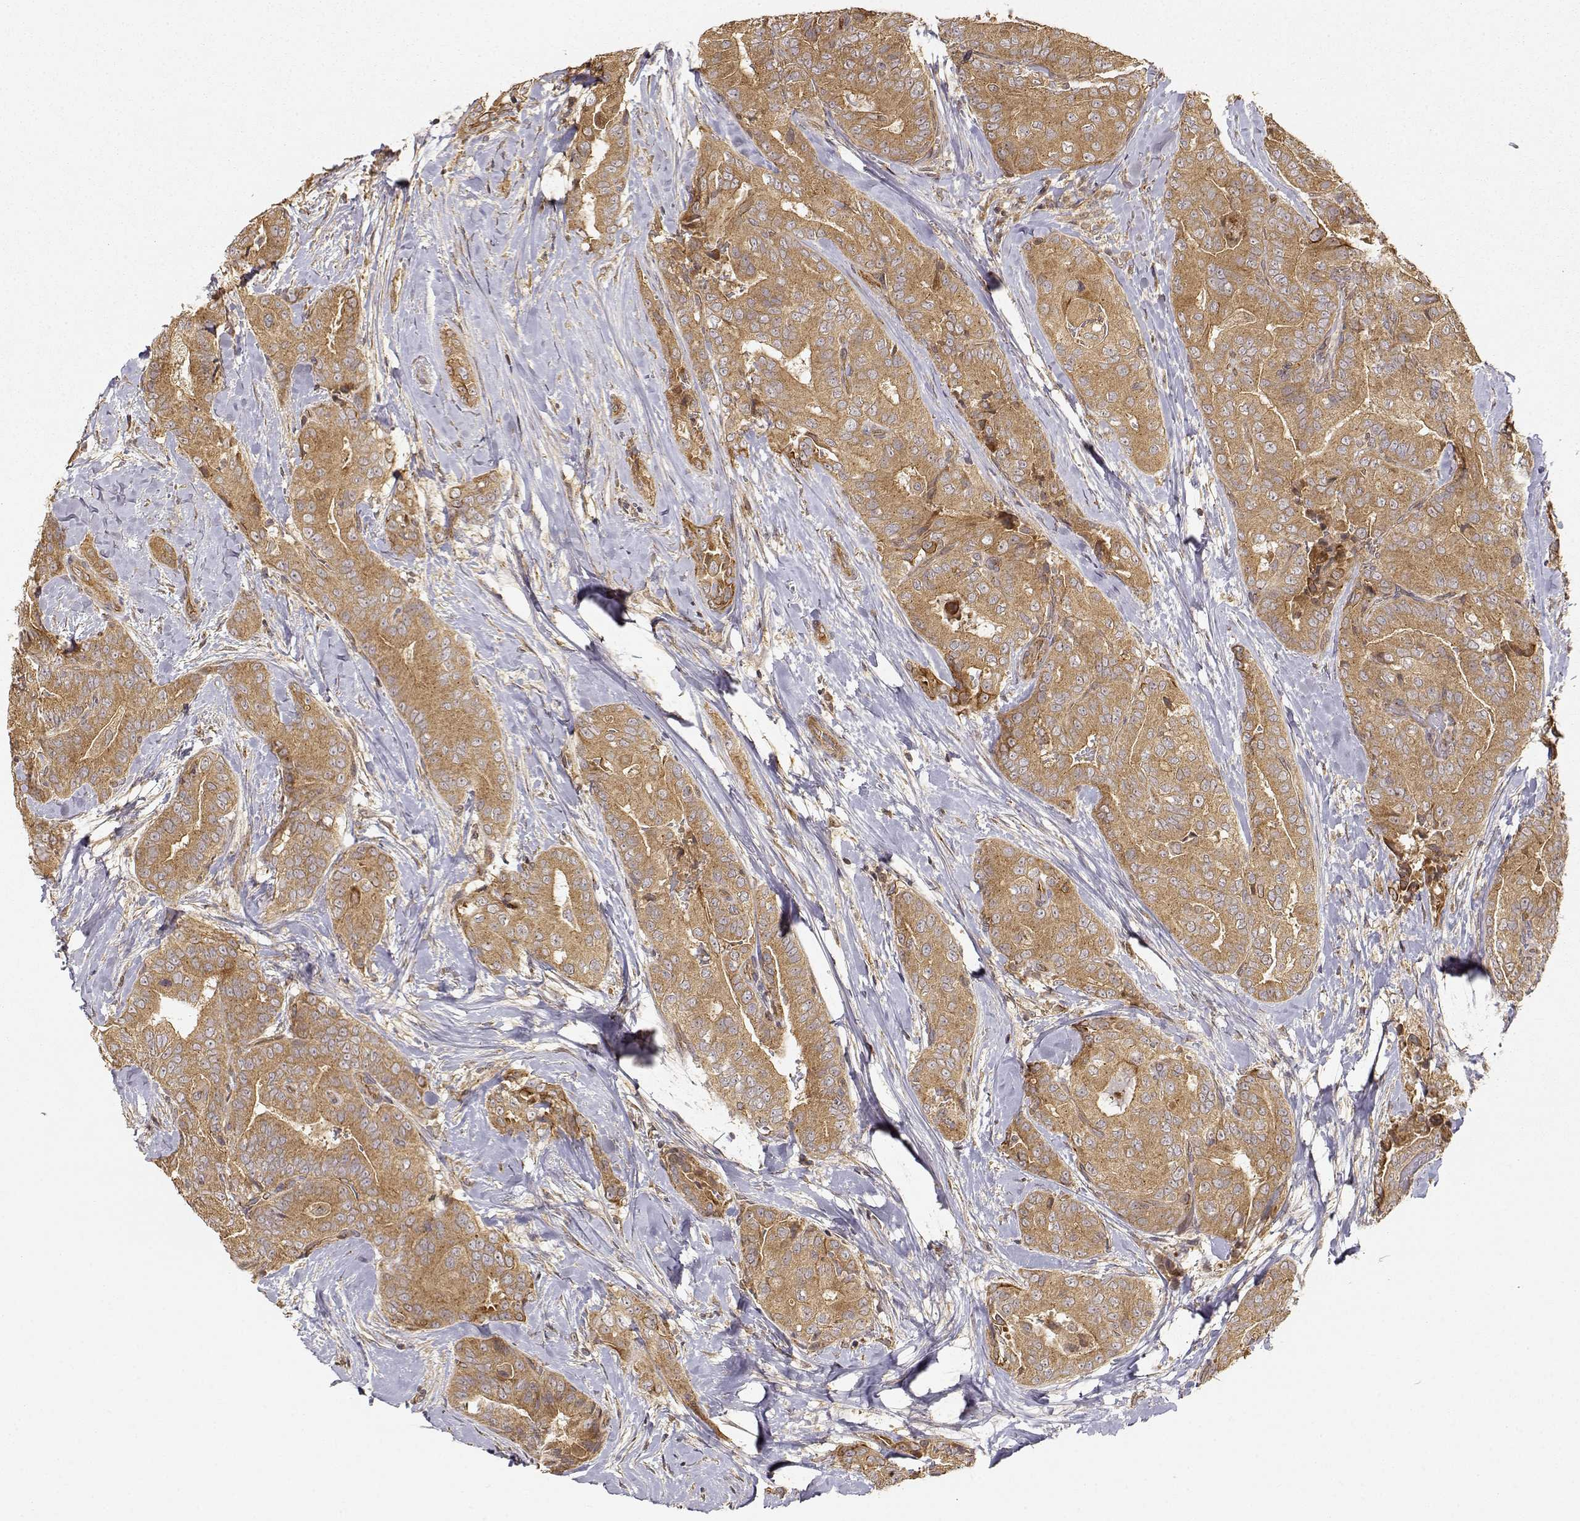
{"staining": {"intensity": "moderate", "quantity": ">75%", "location": "cytoplasmic/membranous"}, "tissue": "thyroid cancer", "cell_type": "Tumor cells", "image_type": "cancer", "snomed": [{"axis": "morphology", "description": "Papillary adenocarcinoma, NOS"}, {"axis": "topography", "description": "Thyroid gland"}], "caption": "Protein positivity by immunohistochemistry reveals moderate cytoplasmic/membranous expression in approximately >75% of tumor cells in thyroid cancer (papillary adenocarcinoma).", "gene": "CDK5RAP2", "patient": {"sex": "male", "age": 61}}